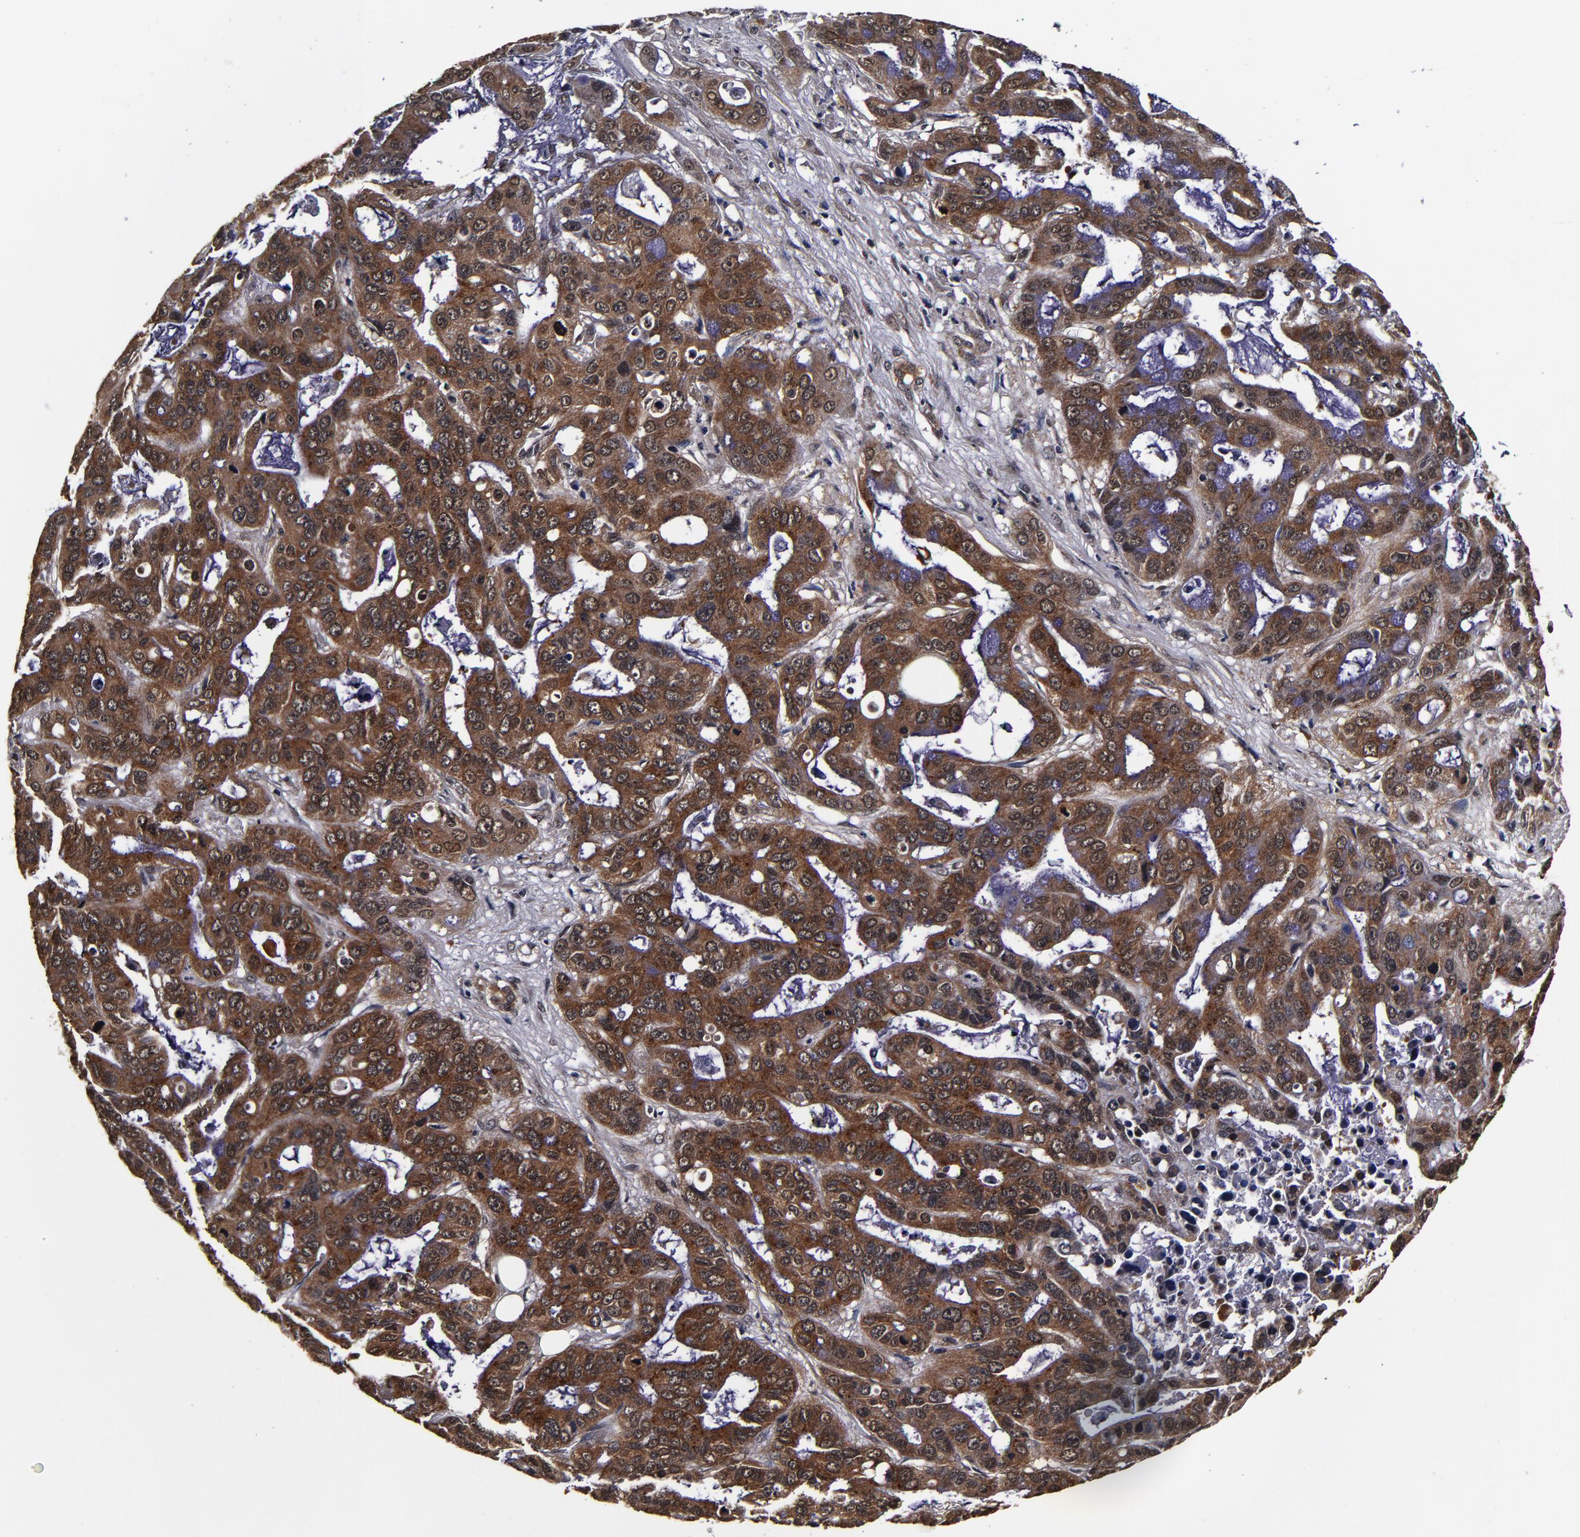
{"staining": {"intensity": "strong", "quantity": ">75%", "location": "cytoplasmic/membranous"}, "tissue": "liver cancer", "cell_type": "Tumor cells", "image_type": "cancer", "snomed": [{"axis": "morphology", "description": "Cholangiocarcinoma"}, {"axis": "topography", "description": "Liver"}], "caption": "The histopathology image exhibits immunohistochemical staining of cholangiocarcinoma (liver). There is strong cytoplasmic/membranous staining is appreciated in about >75% of tumor cells.", "gene": "MMP15", "patient": {"sex": "female", "age": 65}}